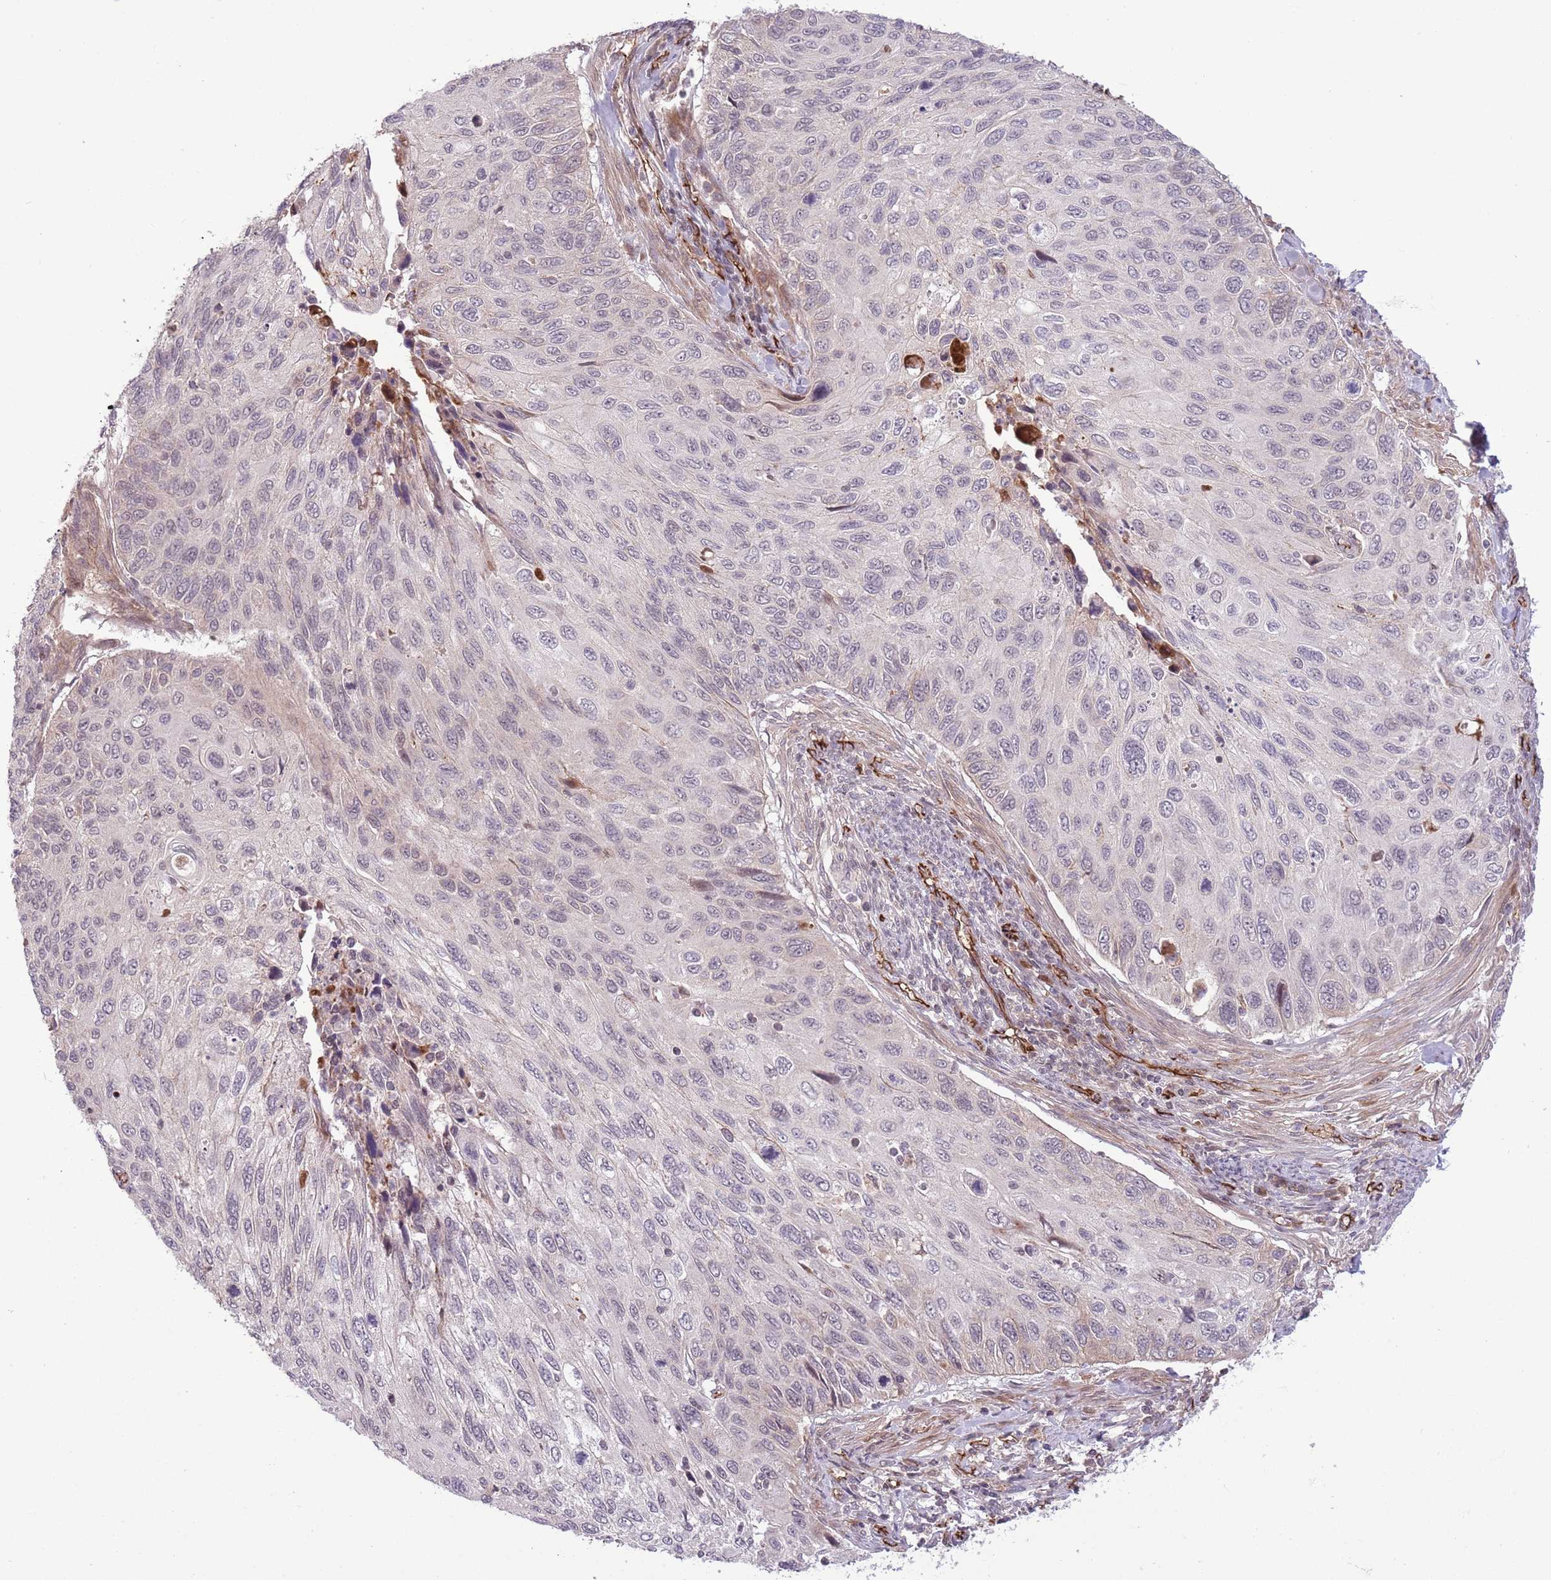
{"staining": {"intensity": "negative", "quantity": "none", "location": "none"}, "tissue": "cervical cancer", "cell_type": "Tumor cells", "image_type": "cancer", "snomed": [{"axis": "morphology", "description": "Squamous cell carcinoma, NOS"}, {"axis": "topography", "description": "Cervix"}], "caption": "Protein analysis of cervical cancer demonstrates no significant positivity in tumor cells.", "gene": "DPP10", "patient": {"sex": "female", "age": 70}}